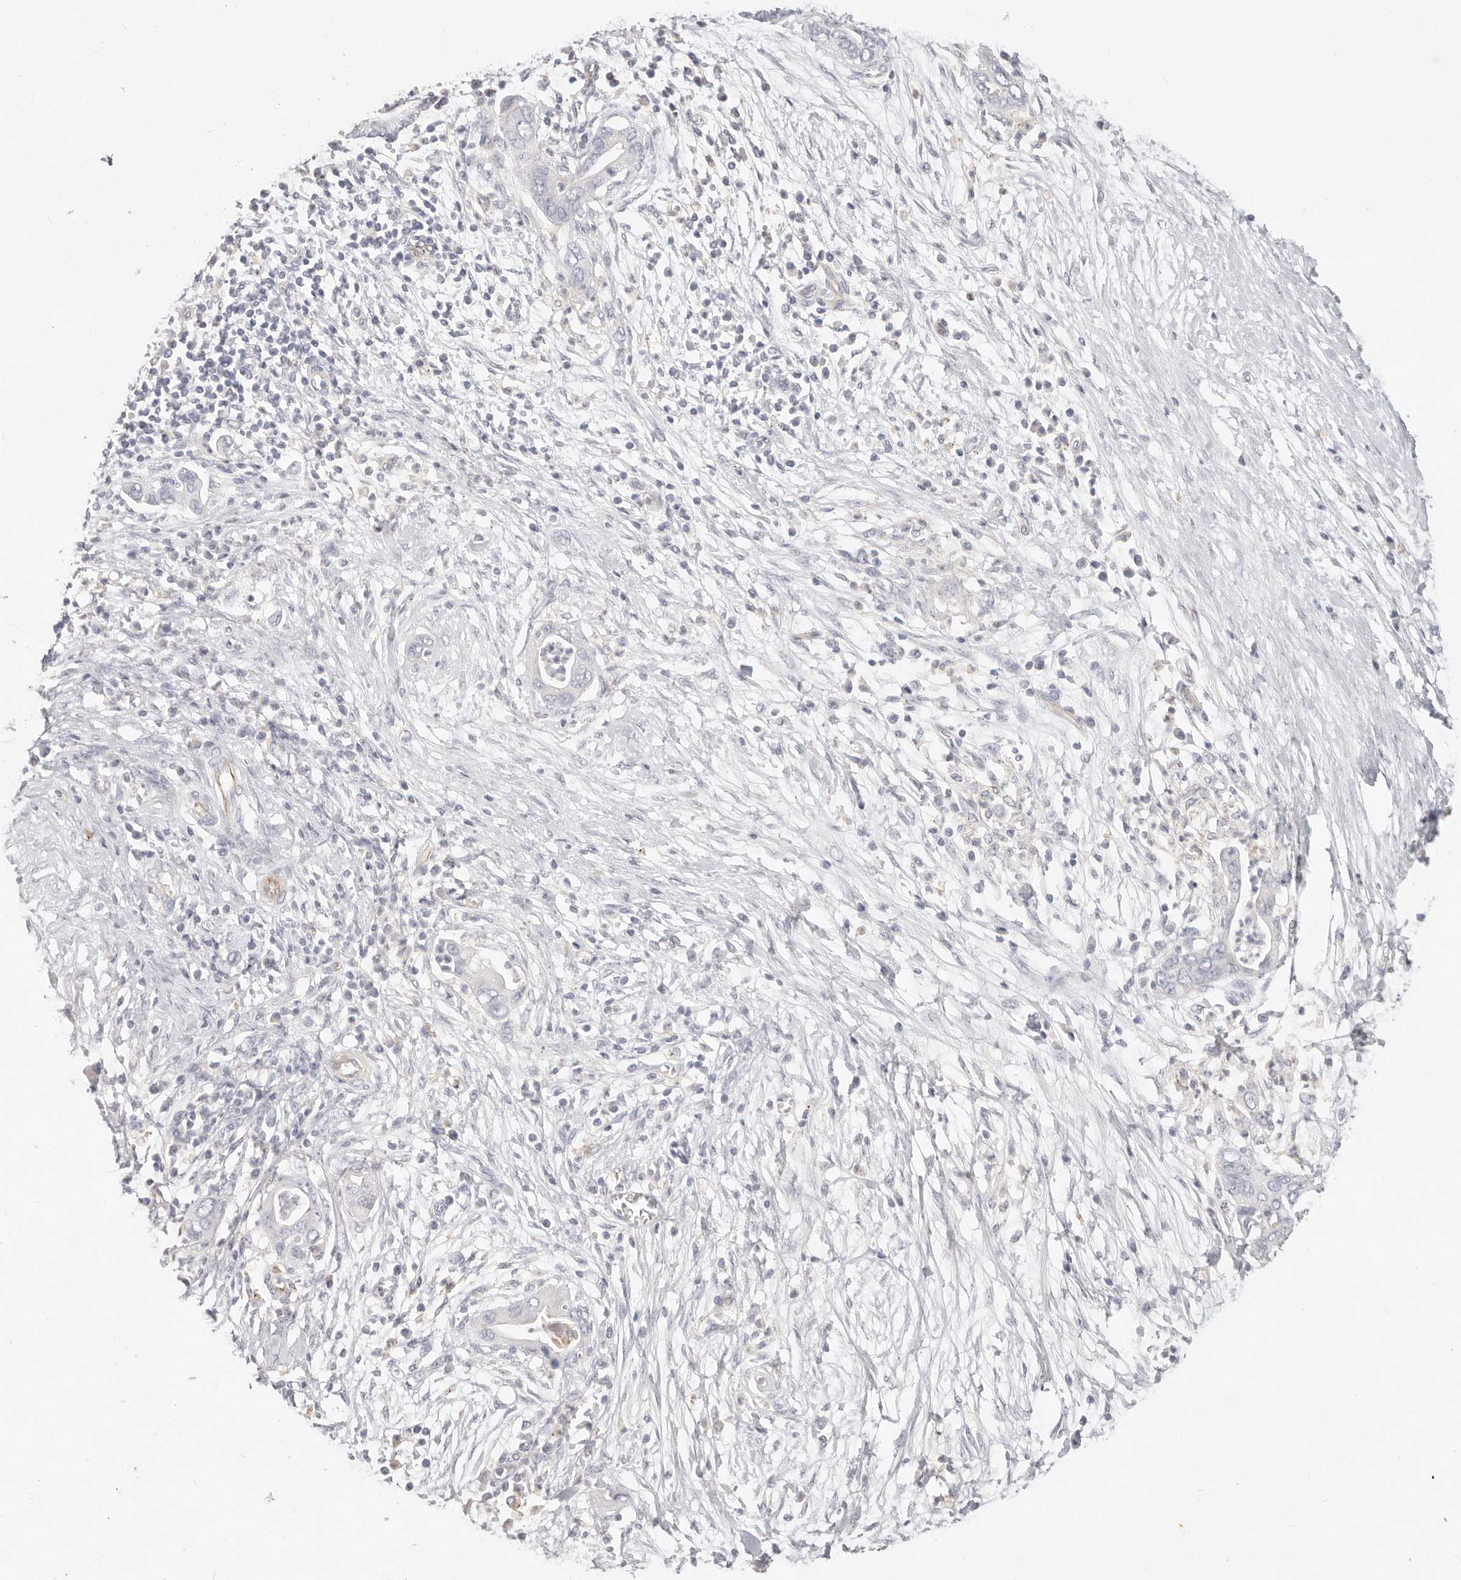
{"staining": {"intensity": "negative", "quantity": "none", "location": "none"}, "tissue": "pancreatic cancer", "cell_type": "Tumor cells", "image_type": "cancer", "snomed": [{"axis": "morphology", "description": "Adenocarcinoma, NOS"}, {"axis": "topography", "description": "Pancreas"}], "caption": "Protein analysis of adenocarcinoma (pancreatic) demonstrates no significant positivity in tumor cells.", "gene": "ZRANB1", "patient": {"sex": "male", "age": 75}}